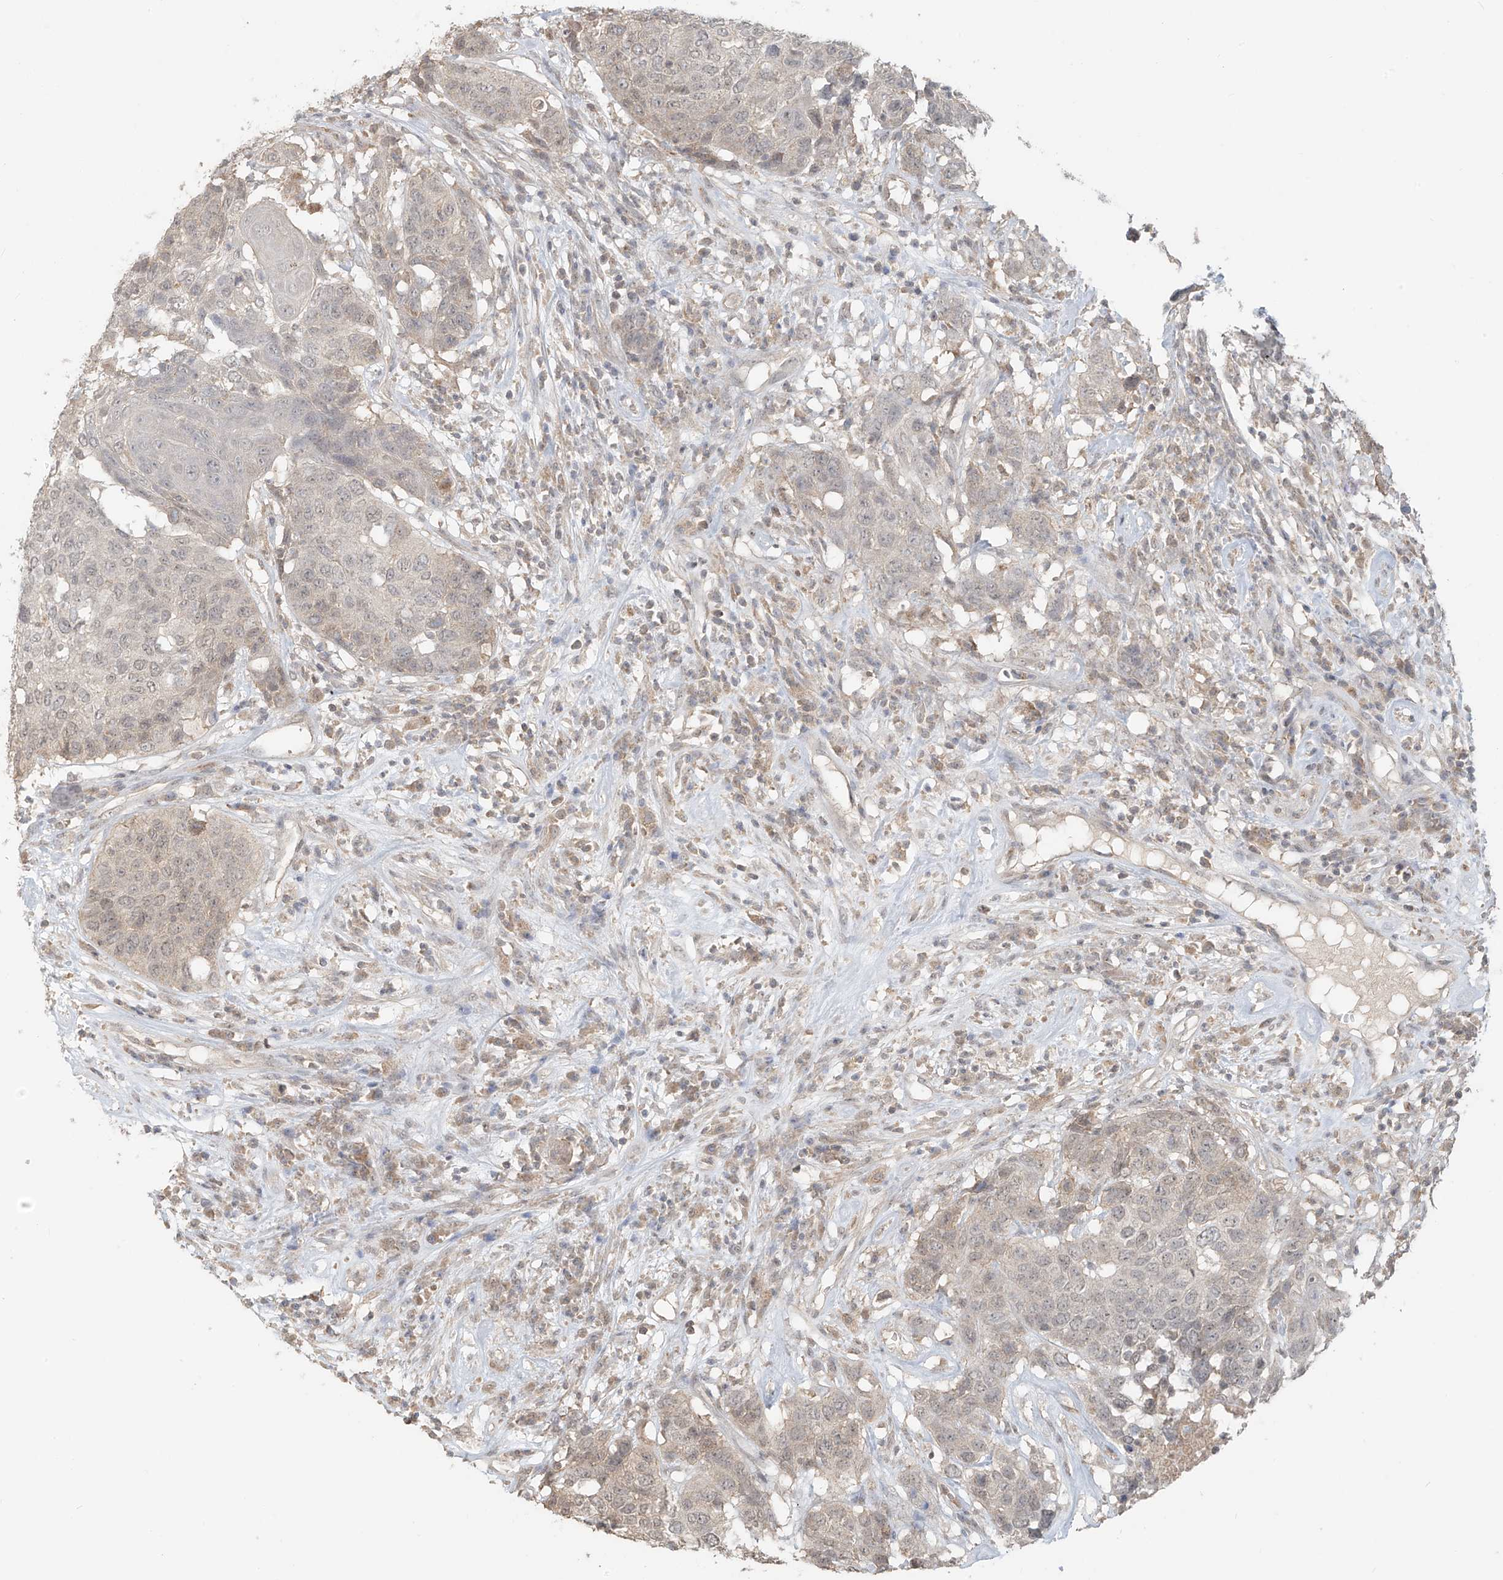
{"staining": {"intensity": "weak", "quantity": "<25%", "location": "nuclear"}, "tissue": "head and neck cancer", "cell_type": "Tumor cells", "image_type": "cancer", "snomed": [{"axis": "morphology", "description": "Squamous cell carcinoma, NOS"}, {"axis": "topography", "description": "Head-Neck"}], "caption": "This is a image of immunohistochemistry (IHC) staining of squamous cell carcinoma (head and neck), which shows no positivity in tumor cells.", "gene": "ABCD1", "patient": {"sex": "male", "age": 66}}